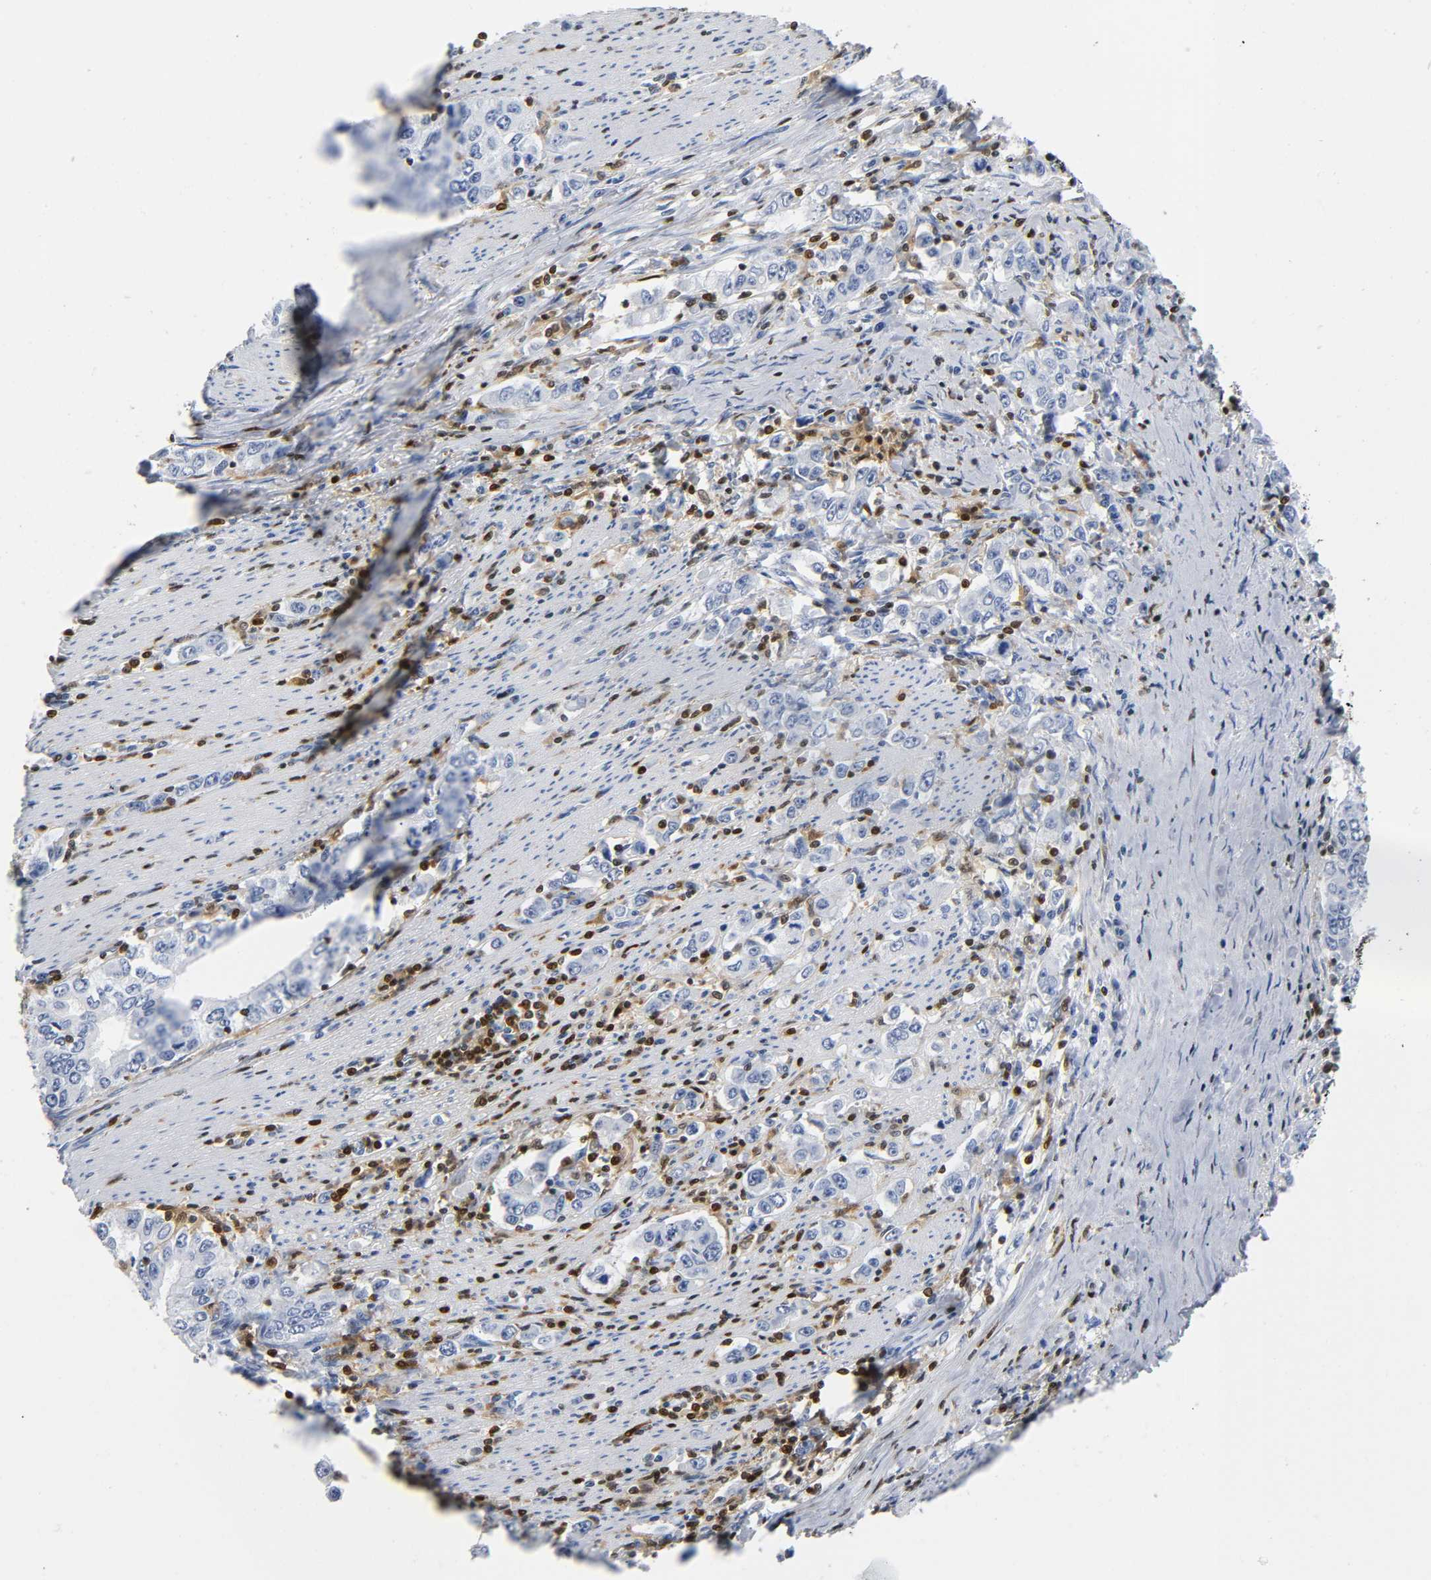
{"staining": {"intensity": "negative", "quantity": "none", "location": "none"}, "tissue": "stomach cancer", "cell_type": "Tumor cells", "image_type": "cancer", "snomed": [{"axis": "morphology", "description": "Adenocarcinoma, NOS"}, {"axis": "topography", "description": "Stomach, lower"}], "caption": "Photomicrograph shows no significant protein expression in tumor cells of stomach cancer (adenocarcinoma).", "gene": "DOK2", "patient": {"sex": "female", "age": 72}}